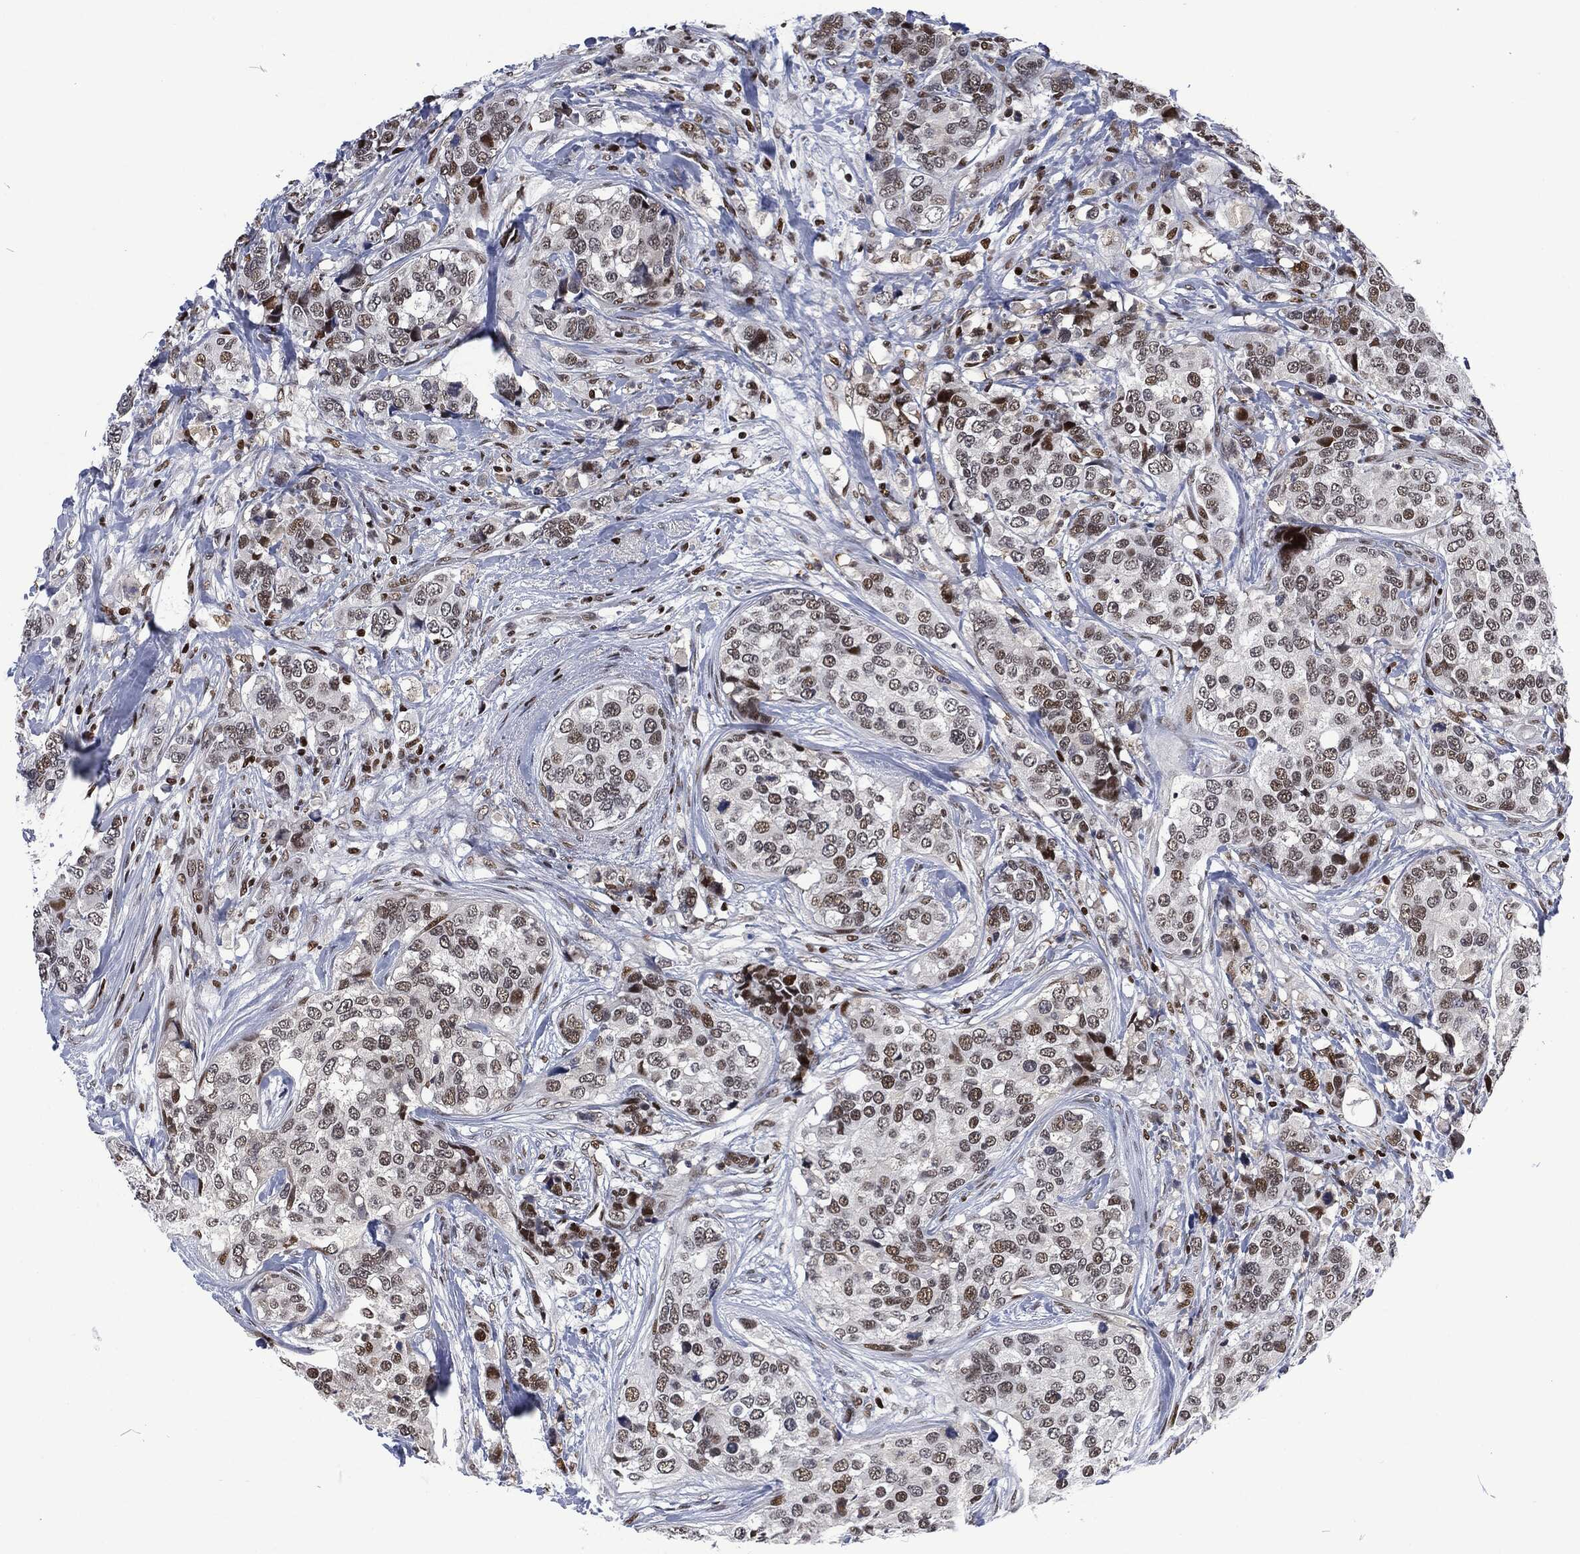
{"staining": {"intensity": "strong", "quantity": "<25%", "location": "nuclear"}, "tissue": "breast cancer", "cell_type": "Tumor cells", "image_type": "cancer", "snomed": [{"axis": "morphology", "description": "Lobular carcinoma"}, {"axis": "topography", "description": "Breast"}], "caption": "A brown stain shows strong nuclear staining of a protein in human lobular carcinoma (breast) tumor cells. (Brightfield microscopy of DAB IHC at high magnification).", "gene": "DCPS", "patient": {"sex": "female", "age": 59}}